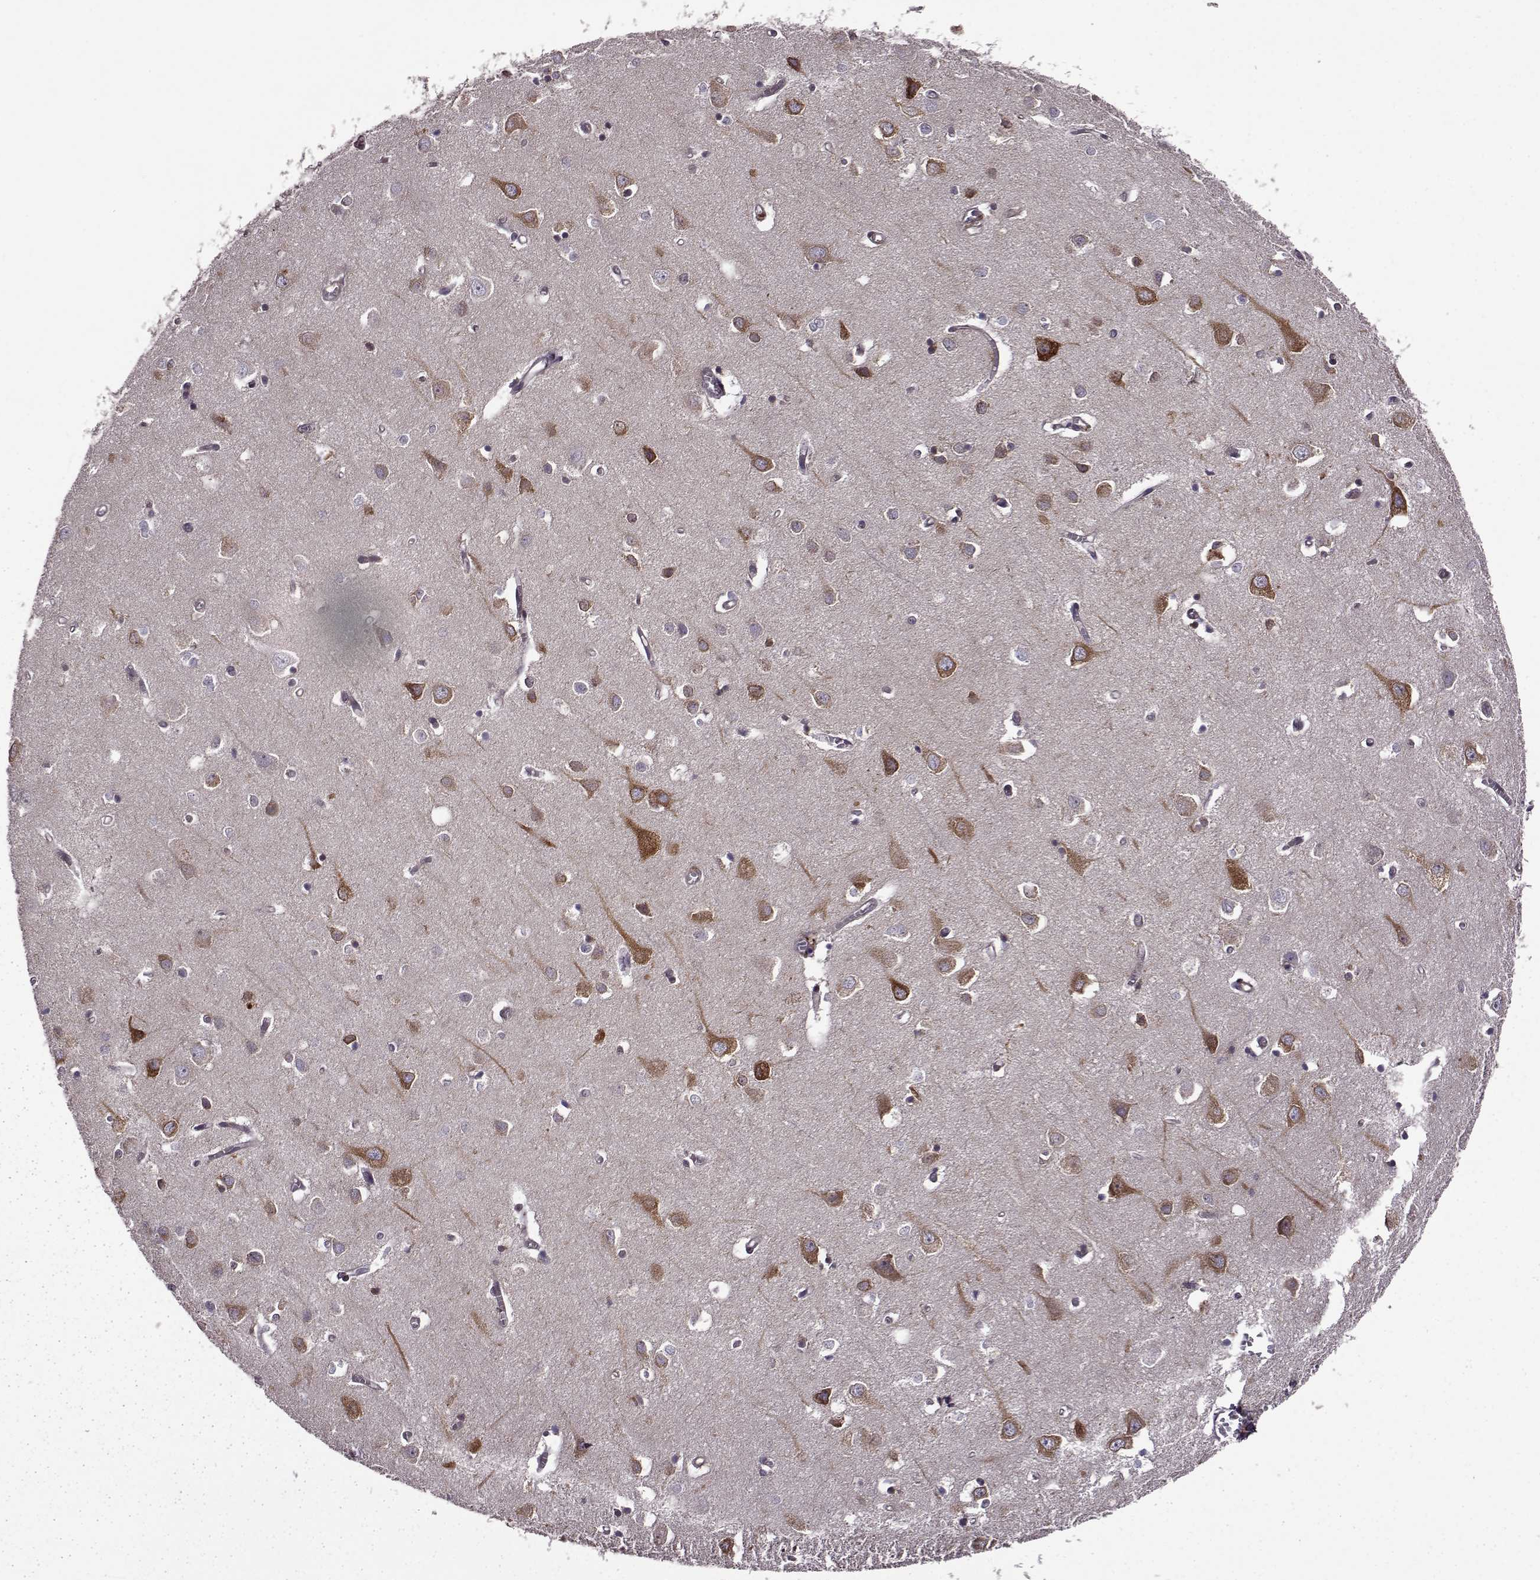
{"staining": {"intensity": "weak", "quantity": ">75%", "location": "cytoplasmic/membranous"}, "tissue": "cerebral cortex", "cell_type": "Endothelial cells", "image_type": "normal", "snomed": [{"axis": "morphology", "description": "Normal tissue, NOS"}, {"axis": "topography", "description": "Cerebral cortex"}], "caption": "High-magnification brightfield microscopy of benign cerebral cortex stained with DAB (brown) and counterstained with hematoxylin (blue). endothelial cells exhibit weak cytoplasmic/membranous expression is present in about>75% of cells.", "gene": "URI1", "patient": {"sex": "male", "age": 70}}